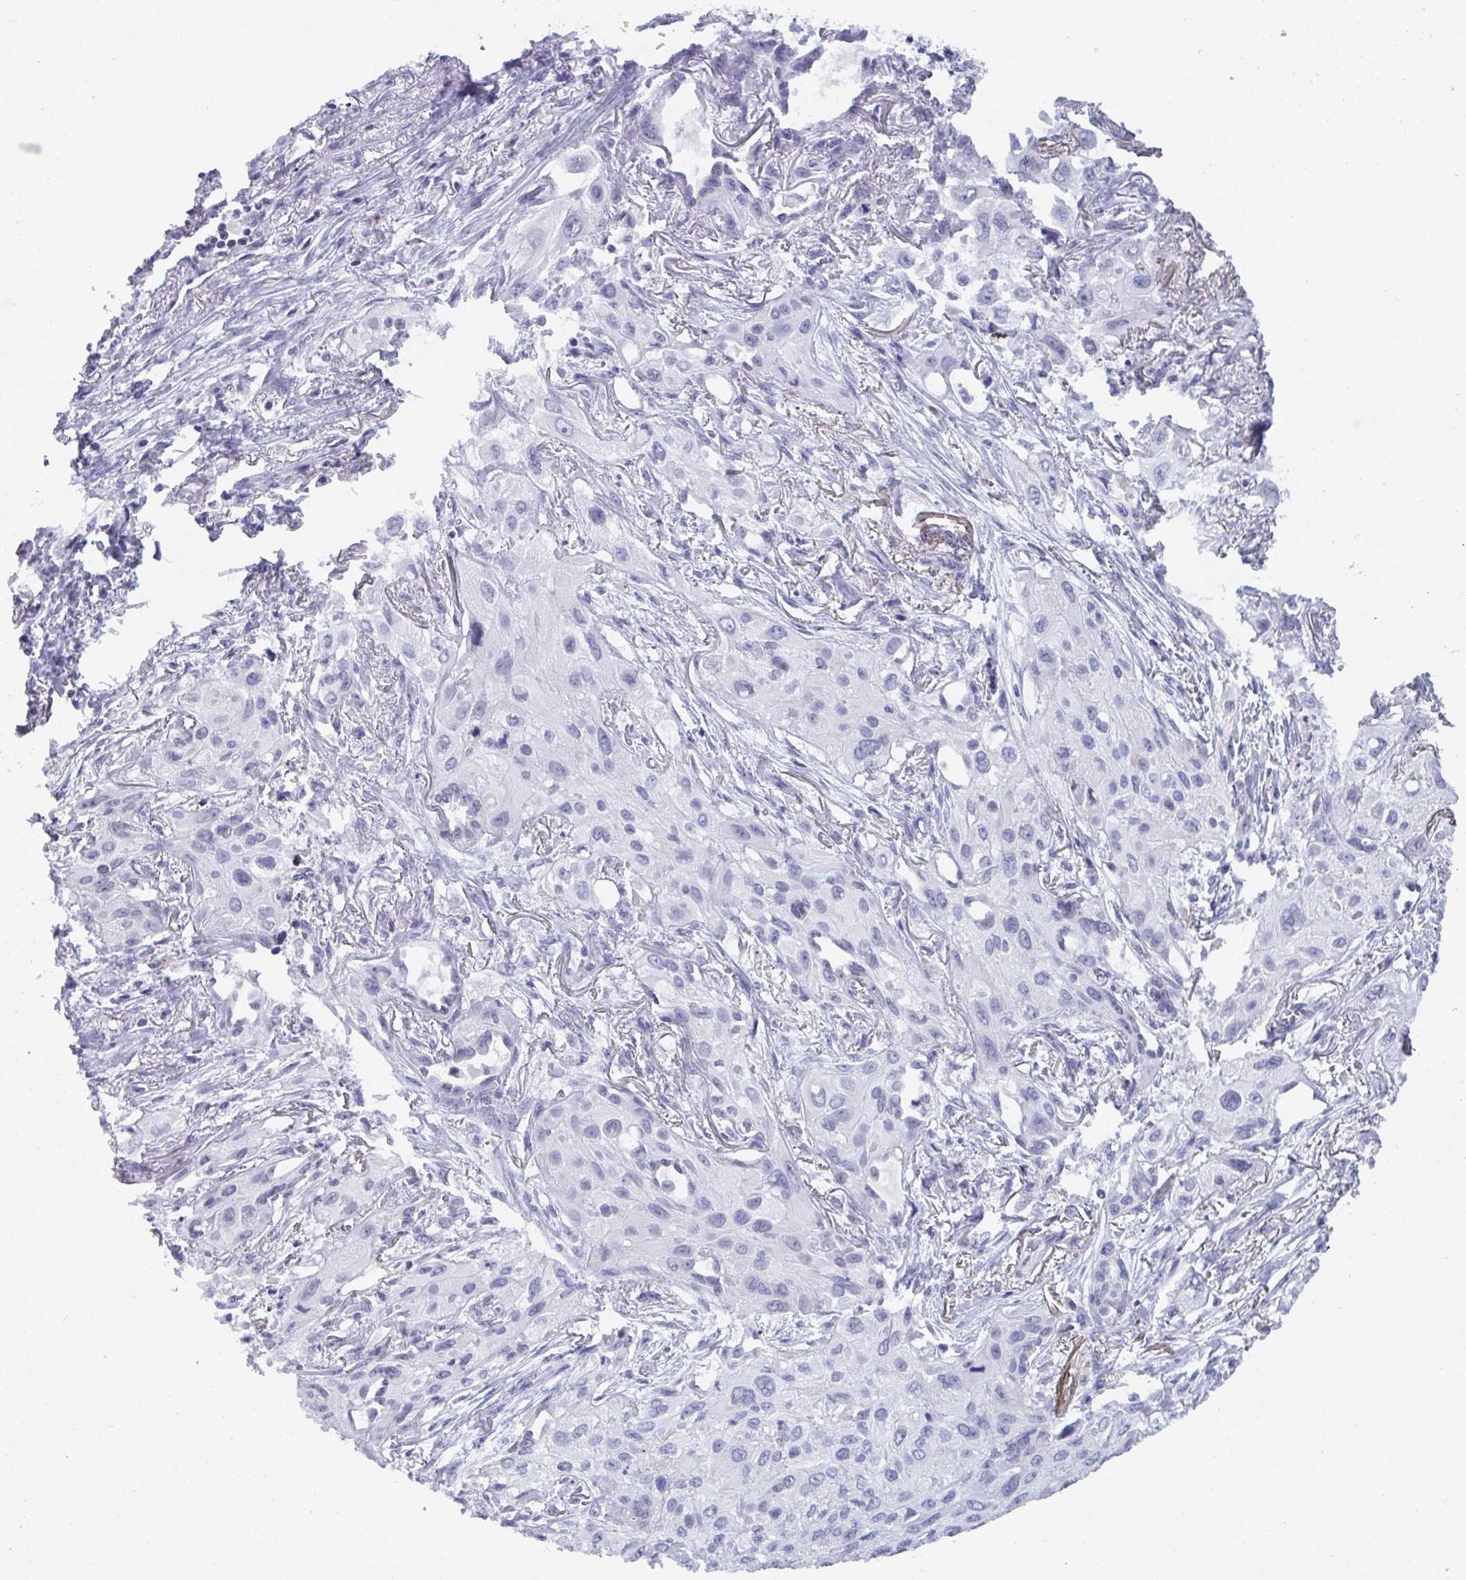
{"staining": {"intensity": "negative", "quantity": "none", "location": "none"}, "tissue": "lung cancer", "cell_type": "Tumor cells", "image_type": "cancer", "snomed": [{"axis": "morphology", "description": "Squamous cell carcinoma, NOS"}, {"axis": "topography", "description": "Lung"}], "caption": "This is an immunohistochemistry (IHC) image of human lung cancer. There is no positivity in tumor cells.", "gene": "BMAL2", "patient": {"sex": "male", "age": 71}}